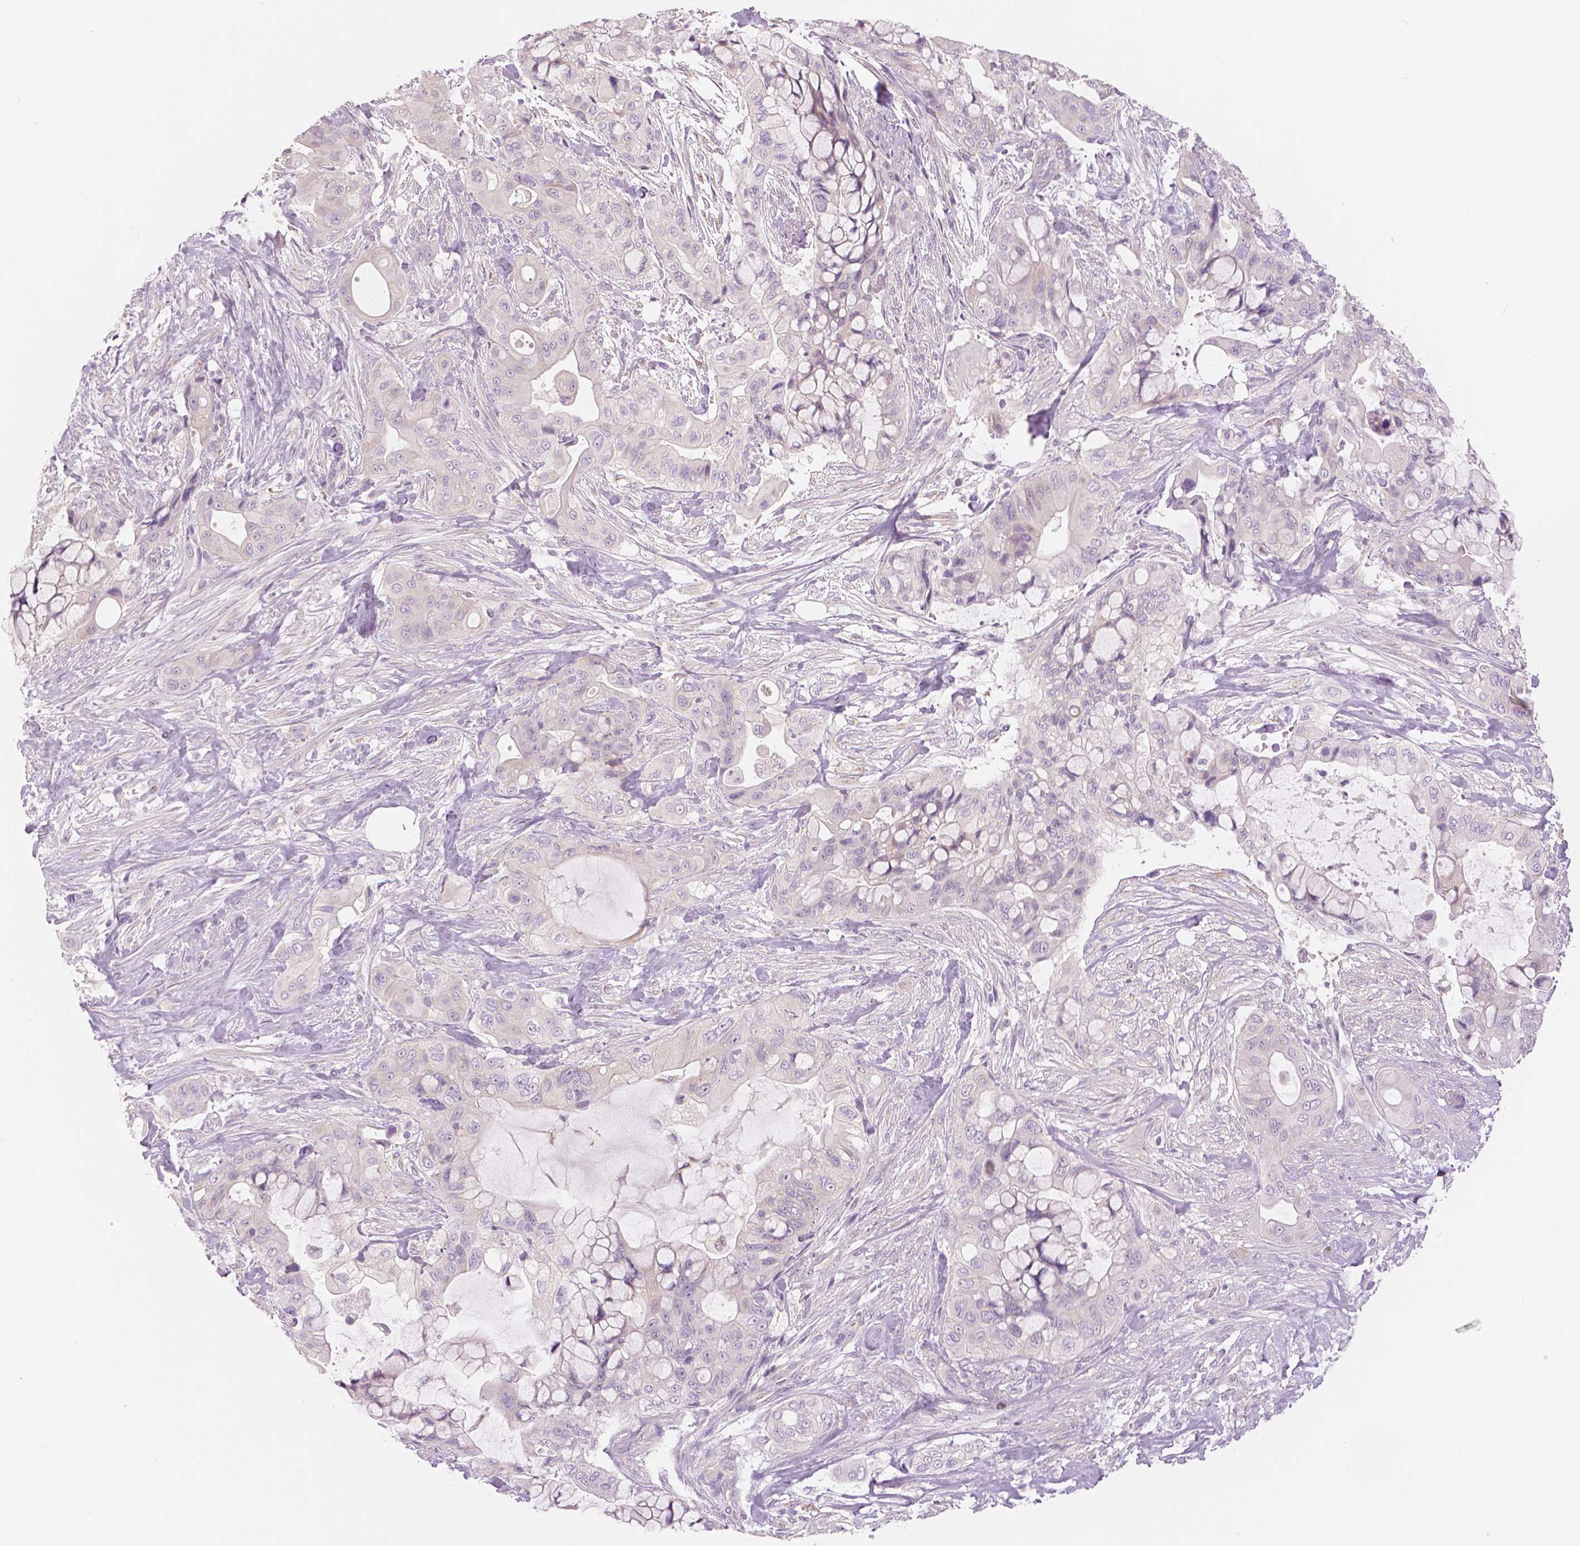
{"staining": {"intensity": "negative", "quantity": "none", "location": "none"}, "tissue": "pancreatic cancer", "cell_type": "Tumor cells", "image_type": "cancer", "snomed": [{"axis": "morphology", "description": "Adenocarcinoma, NOS"}, {"axis": "topography", "description": "Pancreas"}], "caption": "Pancreatic cancer was stained to show a protein in brown. There is no significant positivity in tumor cells. Nuclei are stained in blue.", "gene": "SLC24A1", "patient": {"sex": "male", "age": 71}}